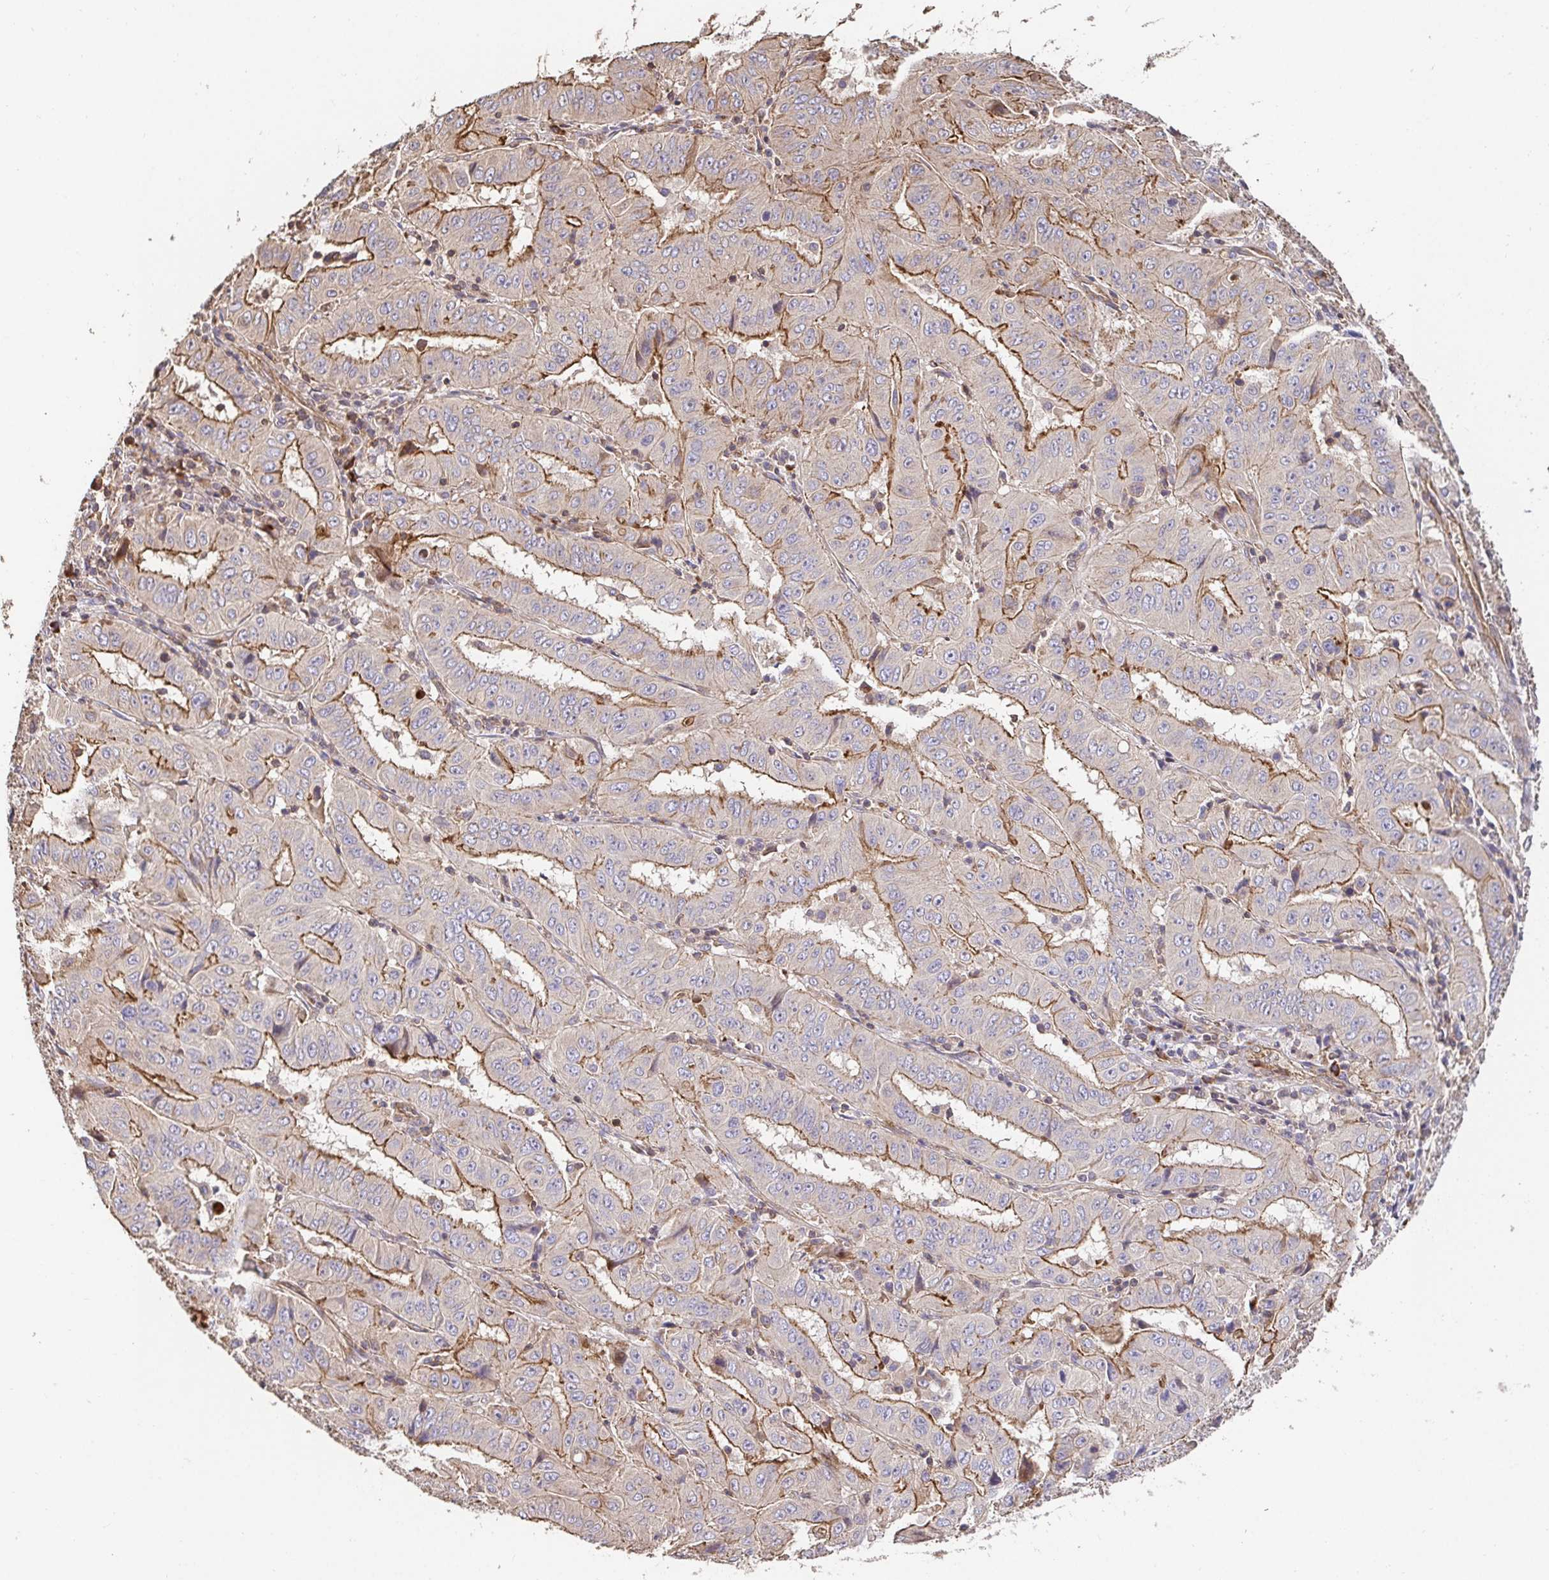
{"staining": {"intensity": "moderate", "quantity": "<25%", "location": "cytoplasmic/membranous"}, "tissue": "pancreatic cancer", "cell_type": "Tumor cells", "image_type": "cancer", "snomed": [{"axis": "morphology", "description": "Adenocarcinoma, NOS"}, {"axis": "topography", "description": "Pancreas"}], "caption": "Pancreatic adenocarcinoma stained with DAB (3,3'-diaminobenzidine) immunohistochemistry reveals low levels of moderate cytoplasmic/membranous expression in about <25% of tumor cells. (DAB IHC with brightfield microscopy, high magnification).", "gene": "APBB1", "patient": {"sex": "male", "age": 63}}